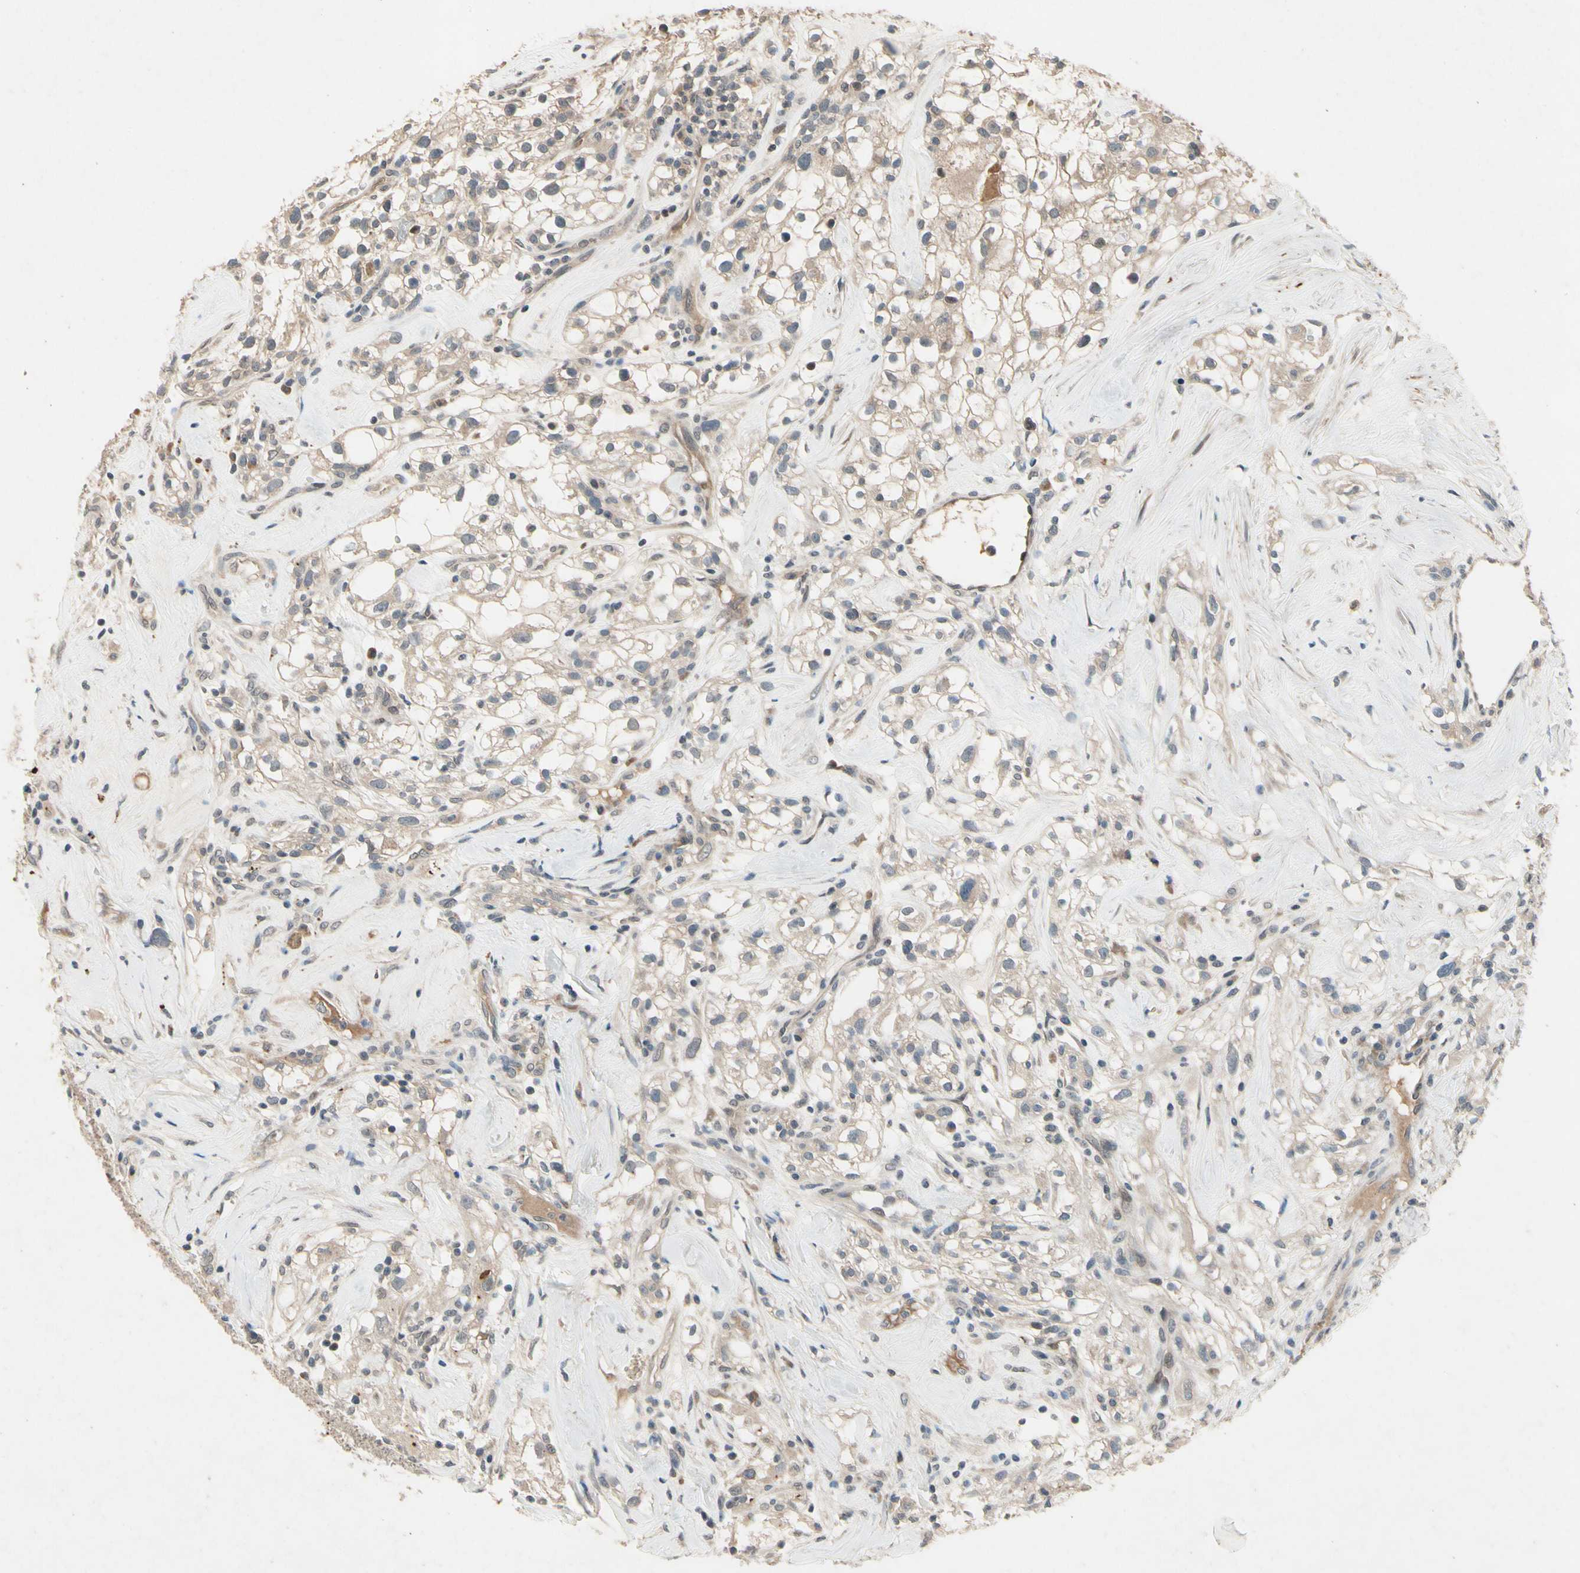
{"staining": {"intensity": "weak", "quantity": "25%-75%", "location": "cytoplasmic/membranous"}, "tissue": "renal cancer", "cell_type": "Tumor cells", "image_type": "cancer", "snomed": [{"axis": "morphology", "description": "Adenocarcinoma, NOS"}, {"axis": "topography", "description": "Kidney"}], "caption": "A histopathology image of renal cancer (adenocarcinoma) stained for a protein exhibits weak cytoplasmic/membranous brown staining in tumor cells.", "gene": "DPY19L3", "patient": {"sex": "female", "age": 60}}